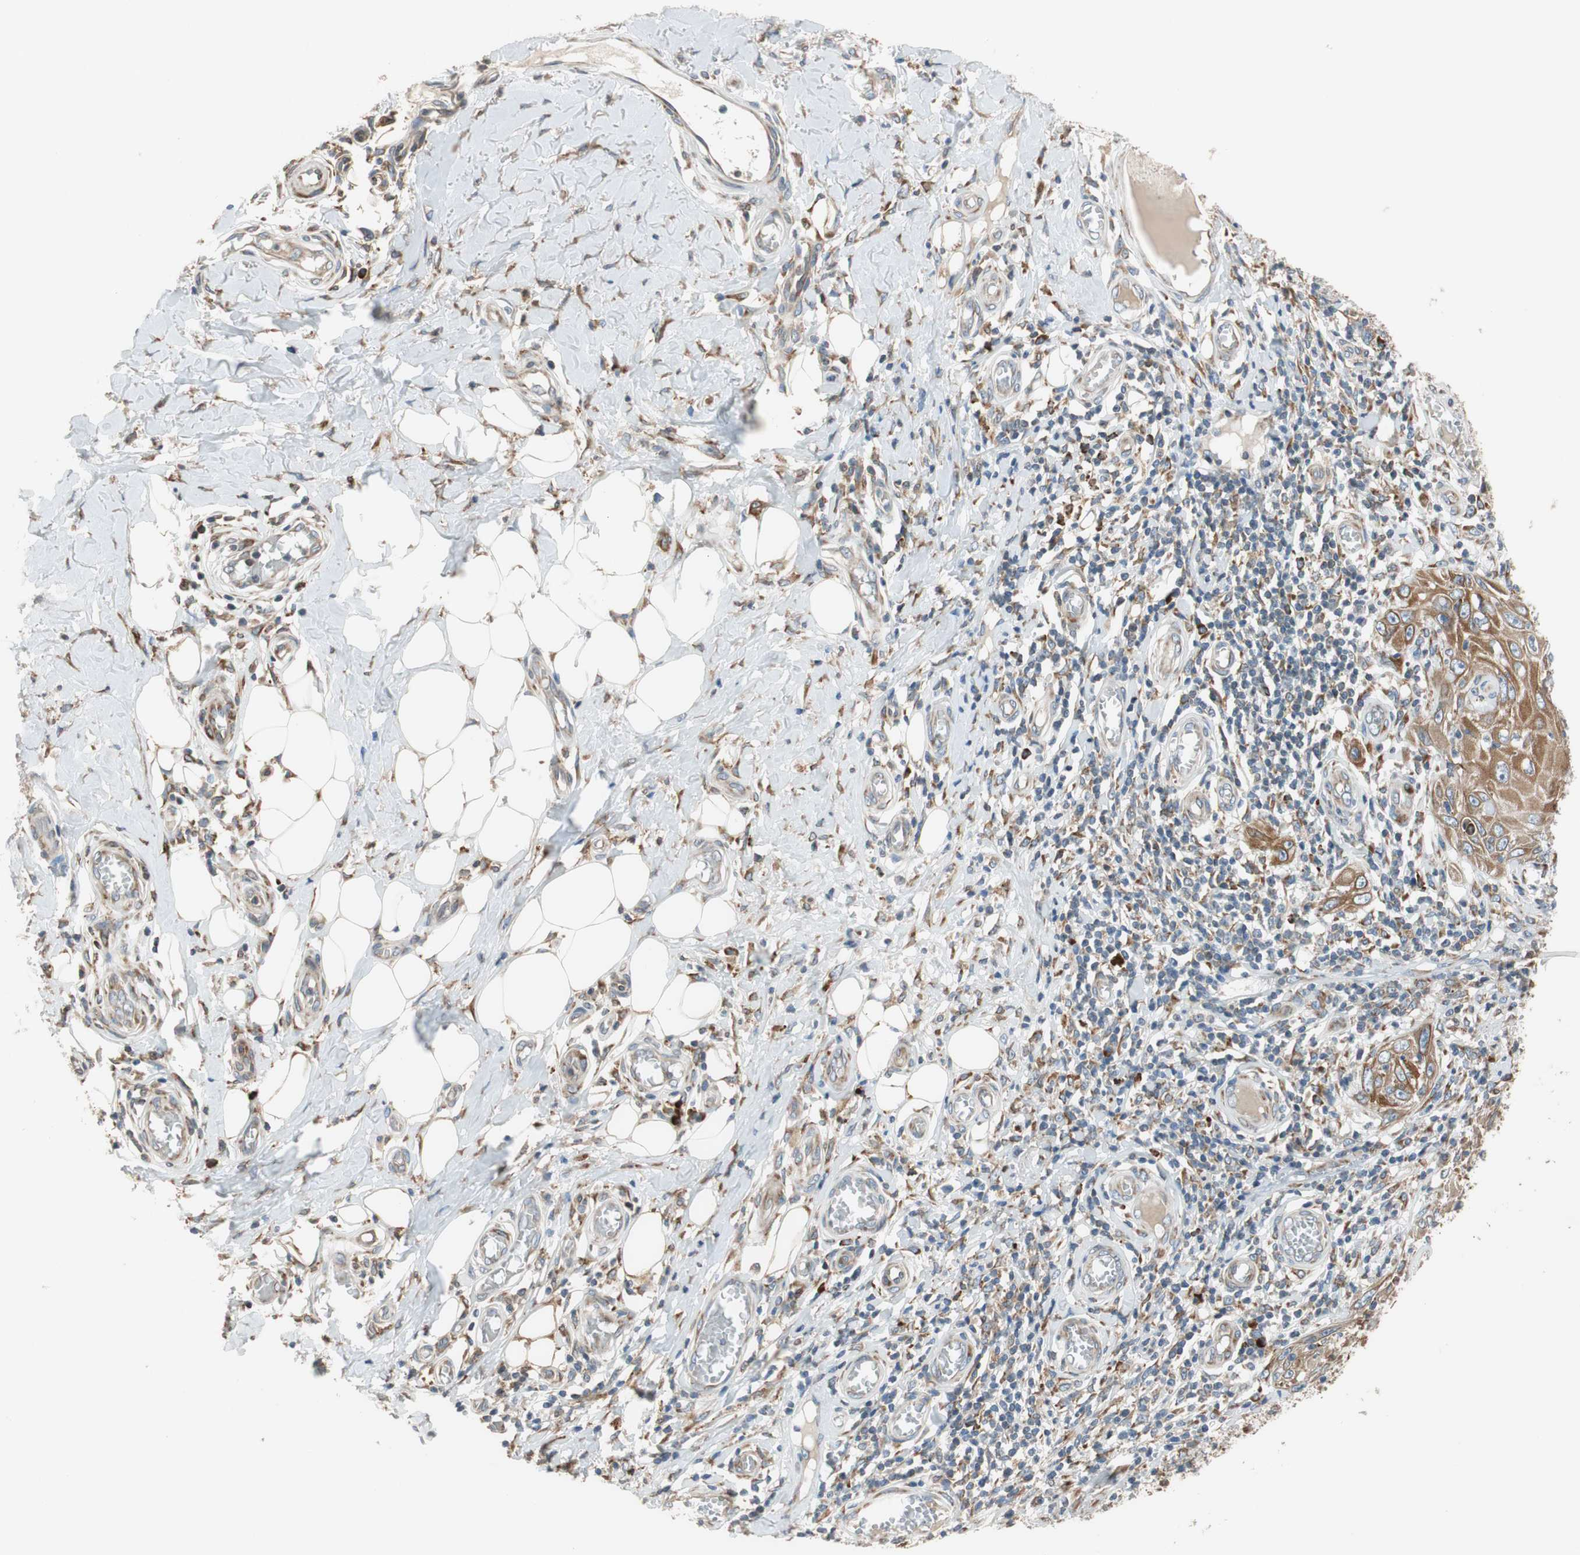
{"staining": {"intensity": "moderate", "quantity": ">75%", "location": "cytoplasmic/membranous"}, "tissue": "skin cancer", "cell_type": "Tumor cells", "image_type": "cancer", "snomed": [{"axis": "morphology", "description": "Squamous cell carcinoma, NOS"}, {"axis": "topography", "description": "Skin"}], "caption": "An image of squamous cell carcinoma (skin) stained for a protein reveals moderate cytoplasmic/membranous brown staining in tumor cells. (IHC, brightfield microscopy, high magnification).", "gene": "RPN2", "patient": {"sex": "female", "age": 73}}